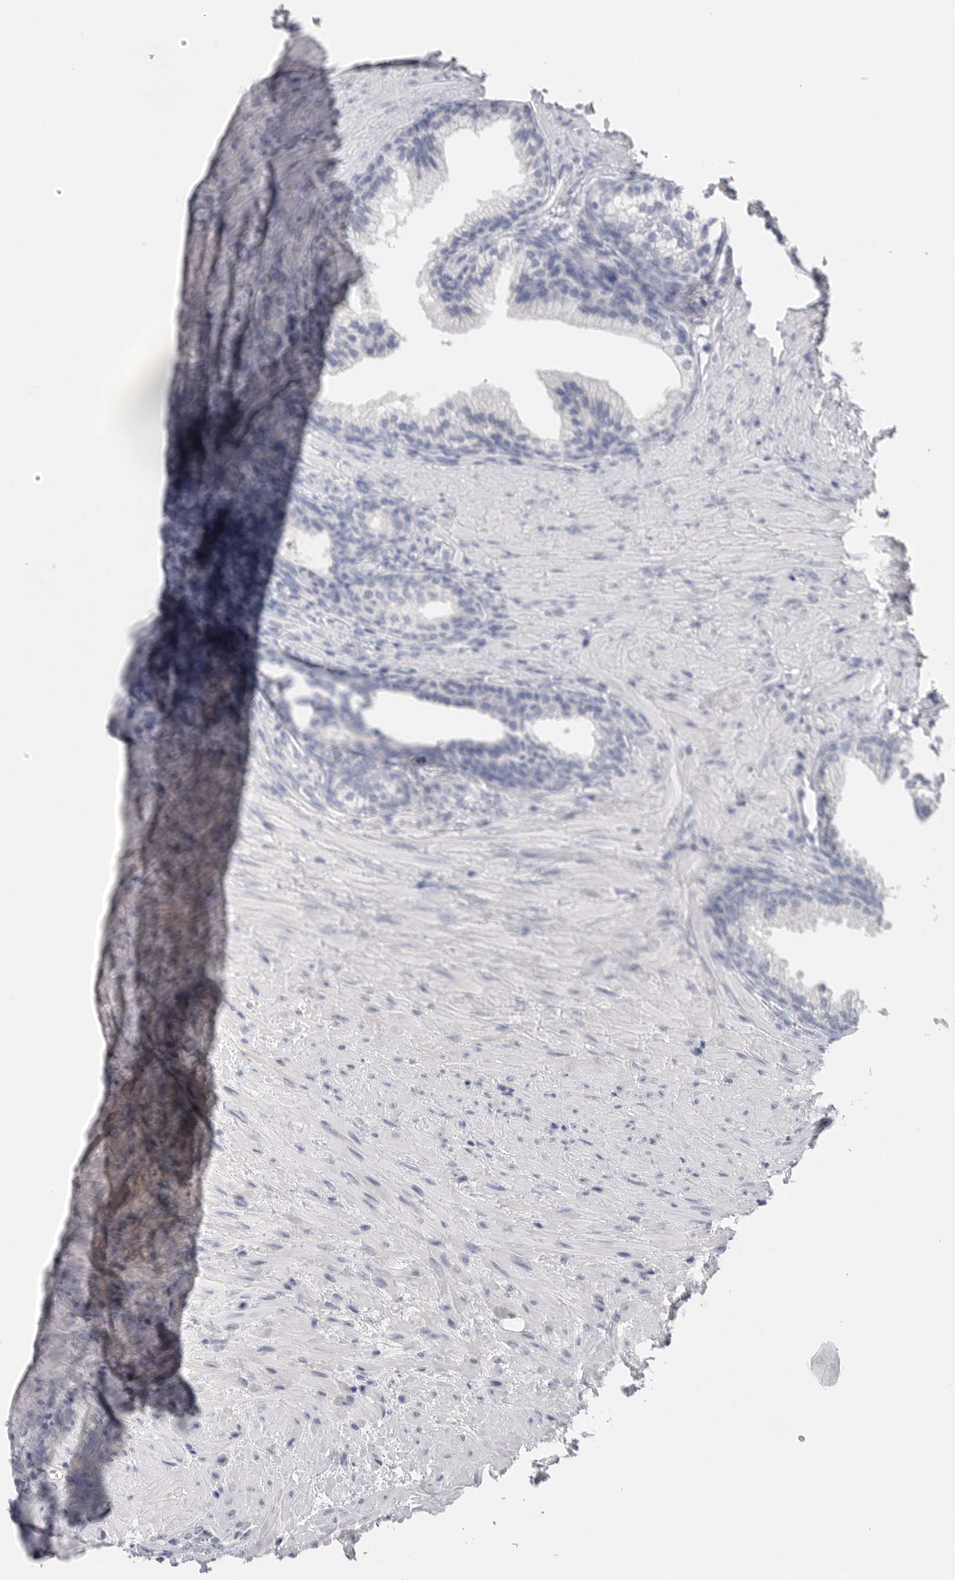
{"staining": {"intensity": "negative", "quantity": "none", "location": "none"}, "tissue": "prostate", "cell_type": "Glandular cells", "image_type": "normal", "snomed": [{"axis": "morphology", "description": "Normal tissue, NOS"}, {"axis": "topography", "description": "Prostate"}], "caption": "Prostate stained for a protein using immunohistochemistry exhibits no expression glandular cells.", "gene": "FABP6", "patient": {"sex": "male", "age": 76}}